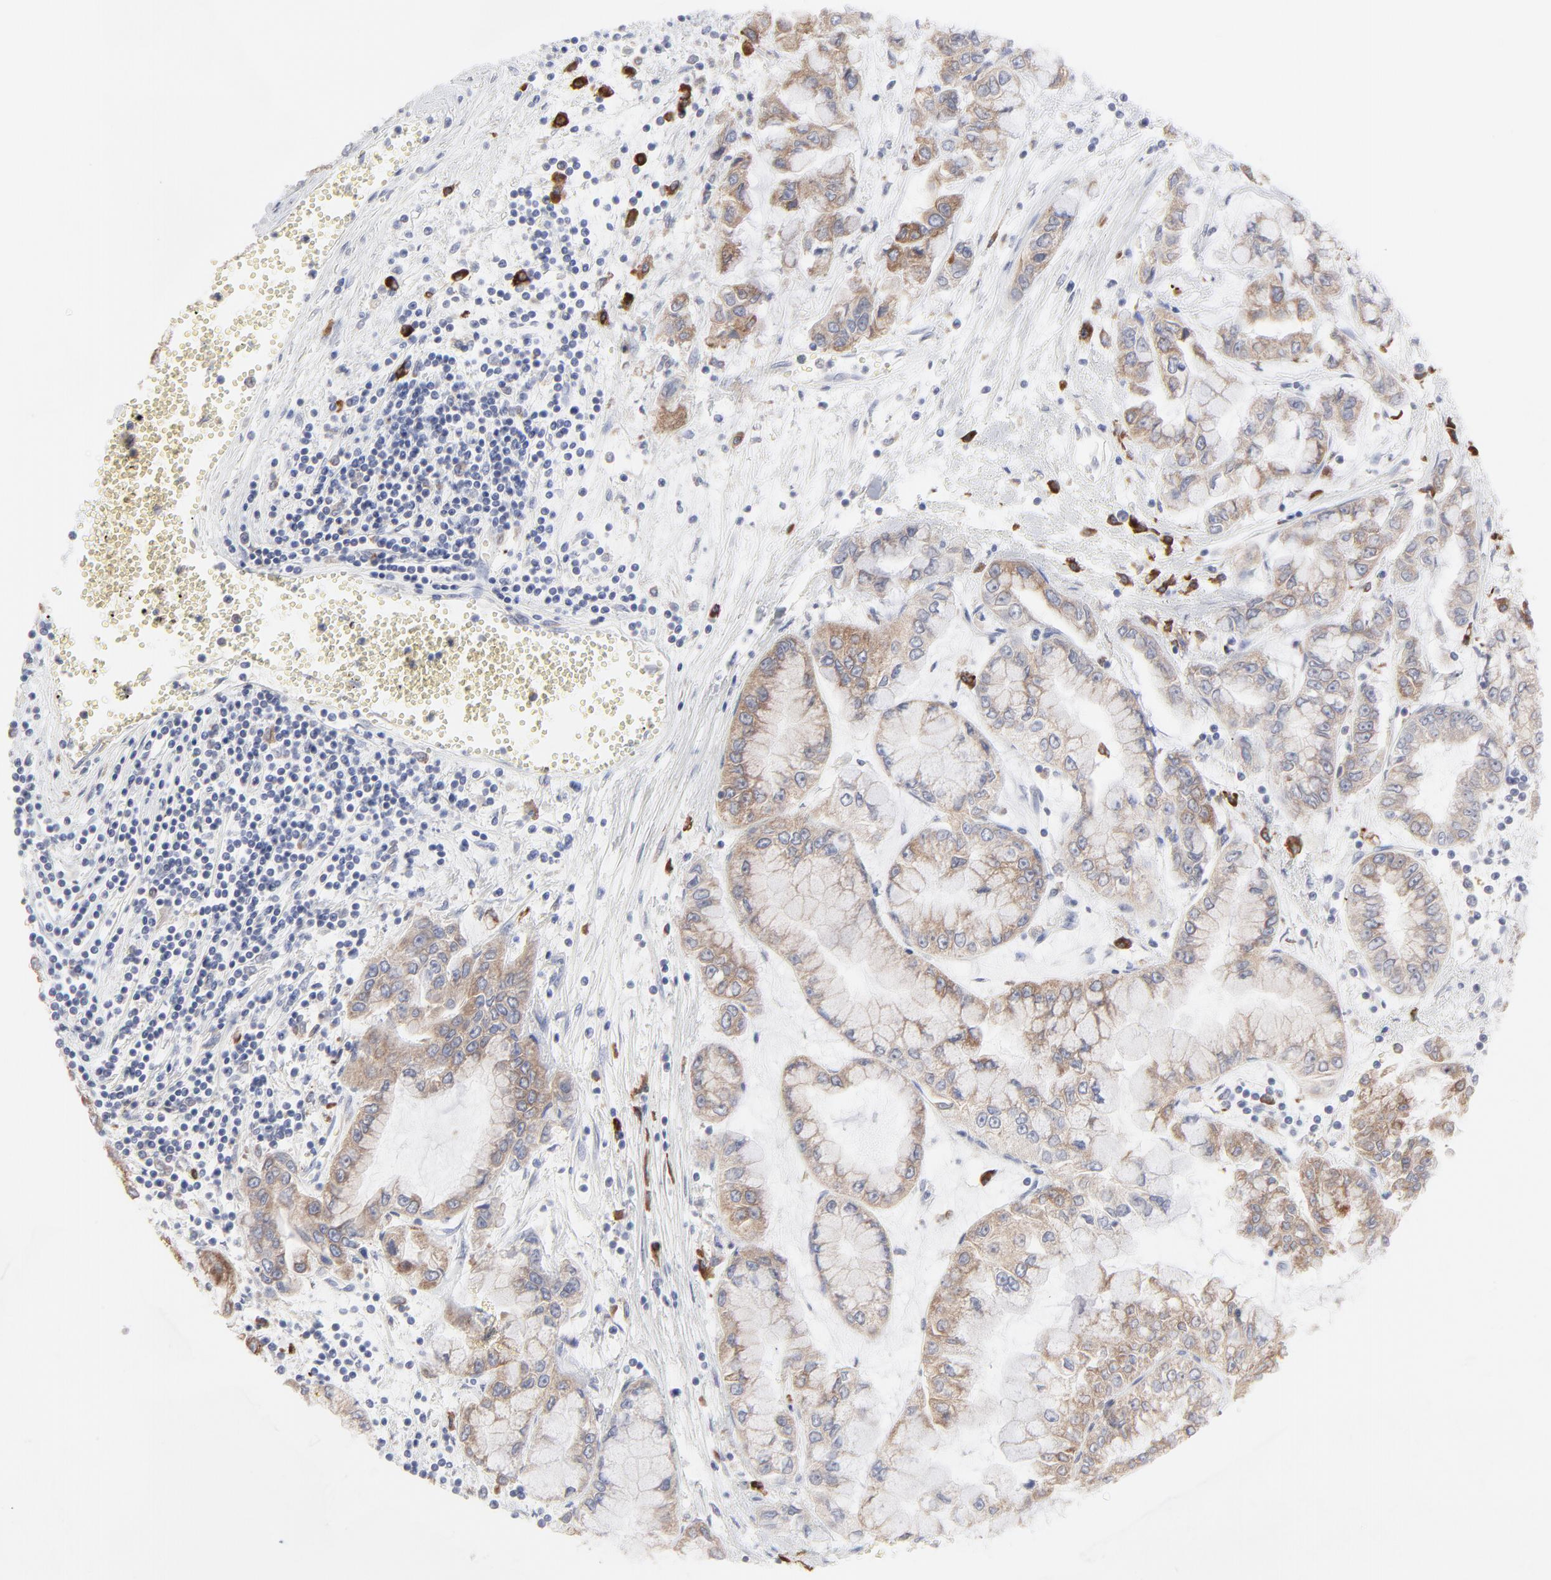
{"staining": {"intensity": "moderate", "quantity": ">75%", "location": "cytoplasmic/membranous"}, "tissue": "liver cancer", "cell_type": "Tumor cells", "image_type": "cancer", "snomed": [{"axis": "morphology", "description": "Cholangiocarcinoma"}, {"axis": "topography", "description": "Liver"}], "caption": "Liver cancer (cholangiocarcinoma) stained with a brown dye displays moderate cytoplasmic/membranous positive staining in about >75% of tumor cells.", "gene": "TRIM22", "patient": {"sex": "female", "age": 79}}